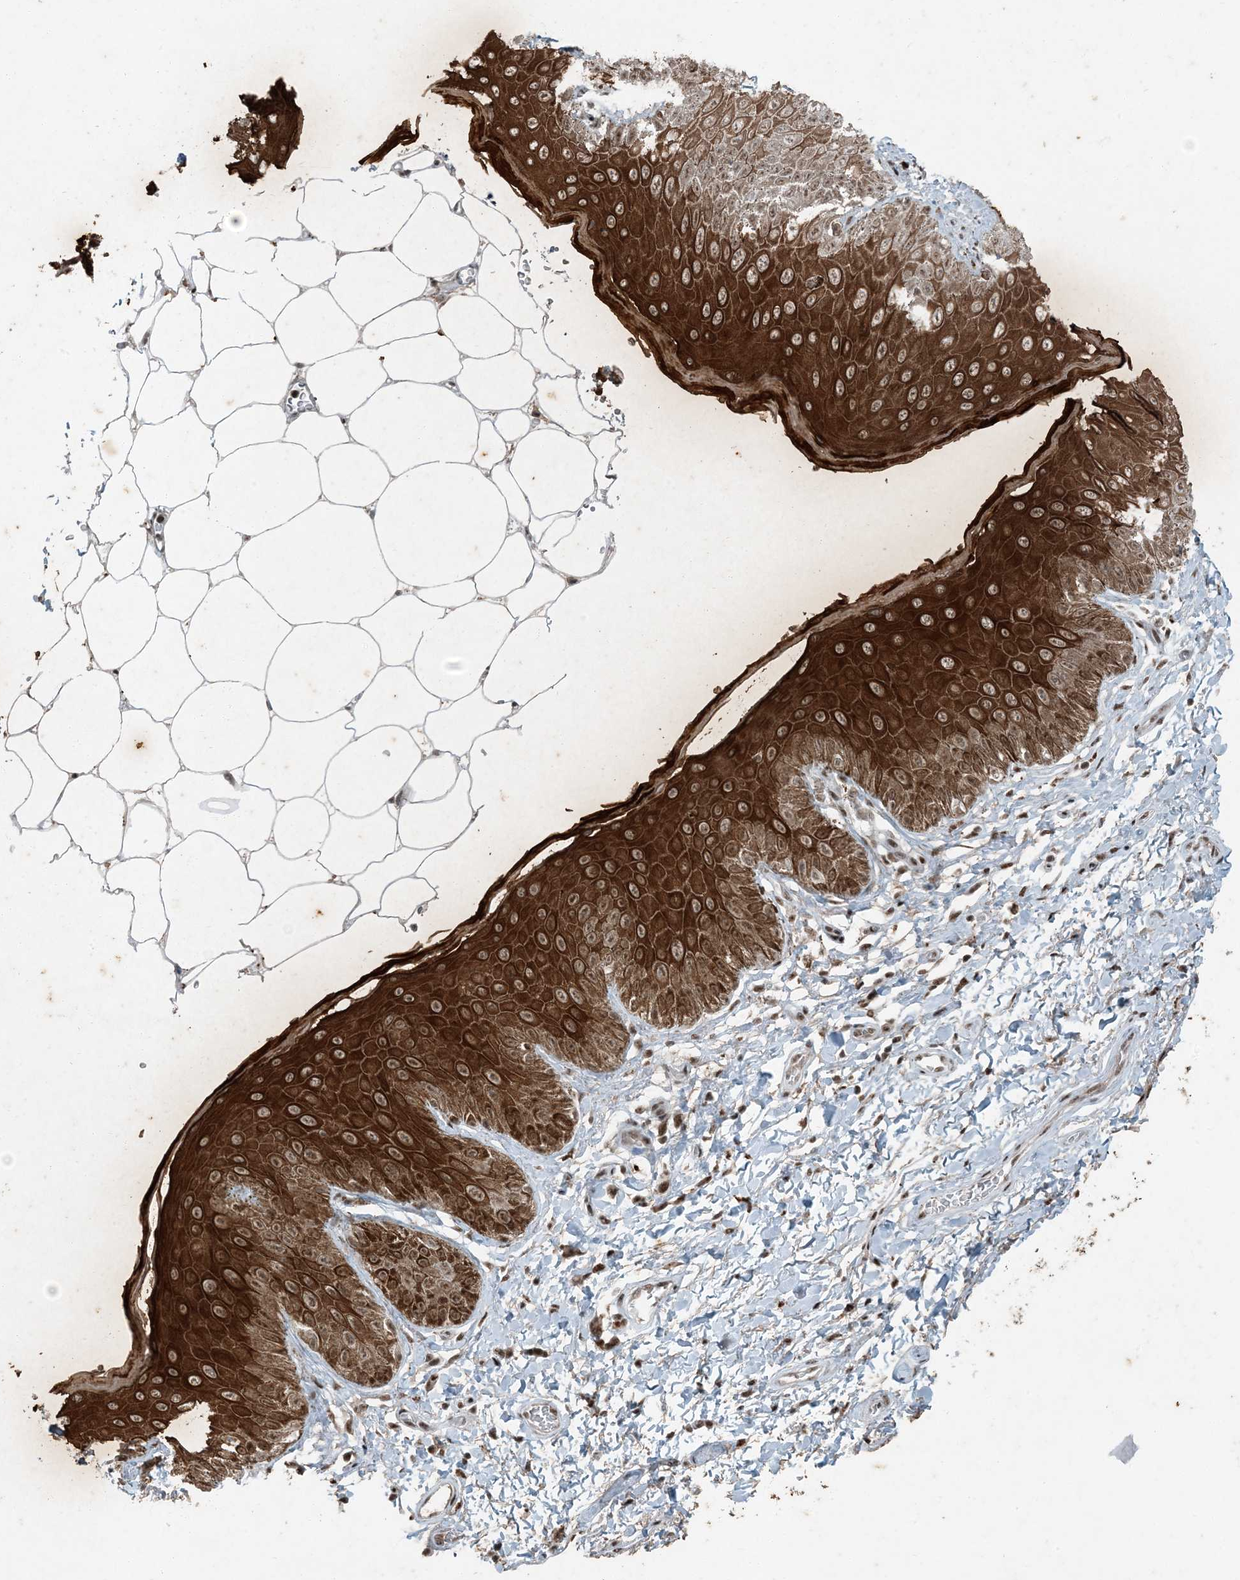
{"staining": {"intensity": "strong", "quantity": ">75%", "location": "cytoplasmic/membranous,nuclear"}, "tissue": "skin", "cell_type": "Epidermal cells", "image_type": "normal", "snomed": [{"axis": "morphology", "description": "Normal tissue, NOS"}, {"axis": "topography", "description": "Anal"}], "caption": "Brown immunohistochemical staining in unremarkable skin exhibits strong cytoplasmic/membranous,nuclear expression in approximately >75% of epidermal cells.", "gene": "TADA2B", "patient": {"sex": "male", "age": 44}}